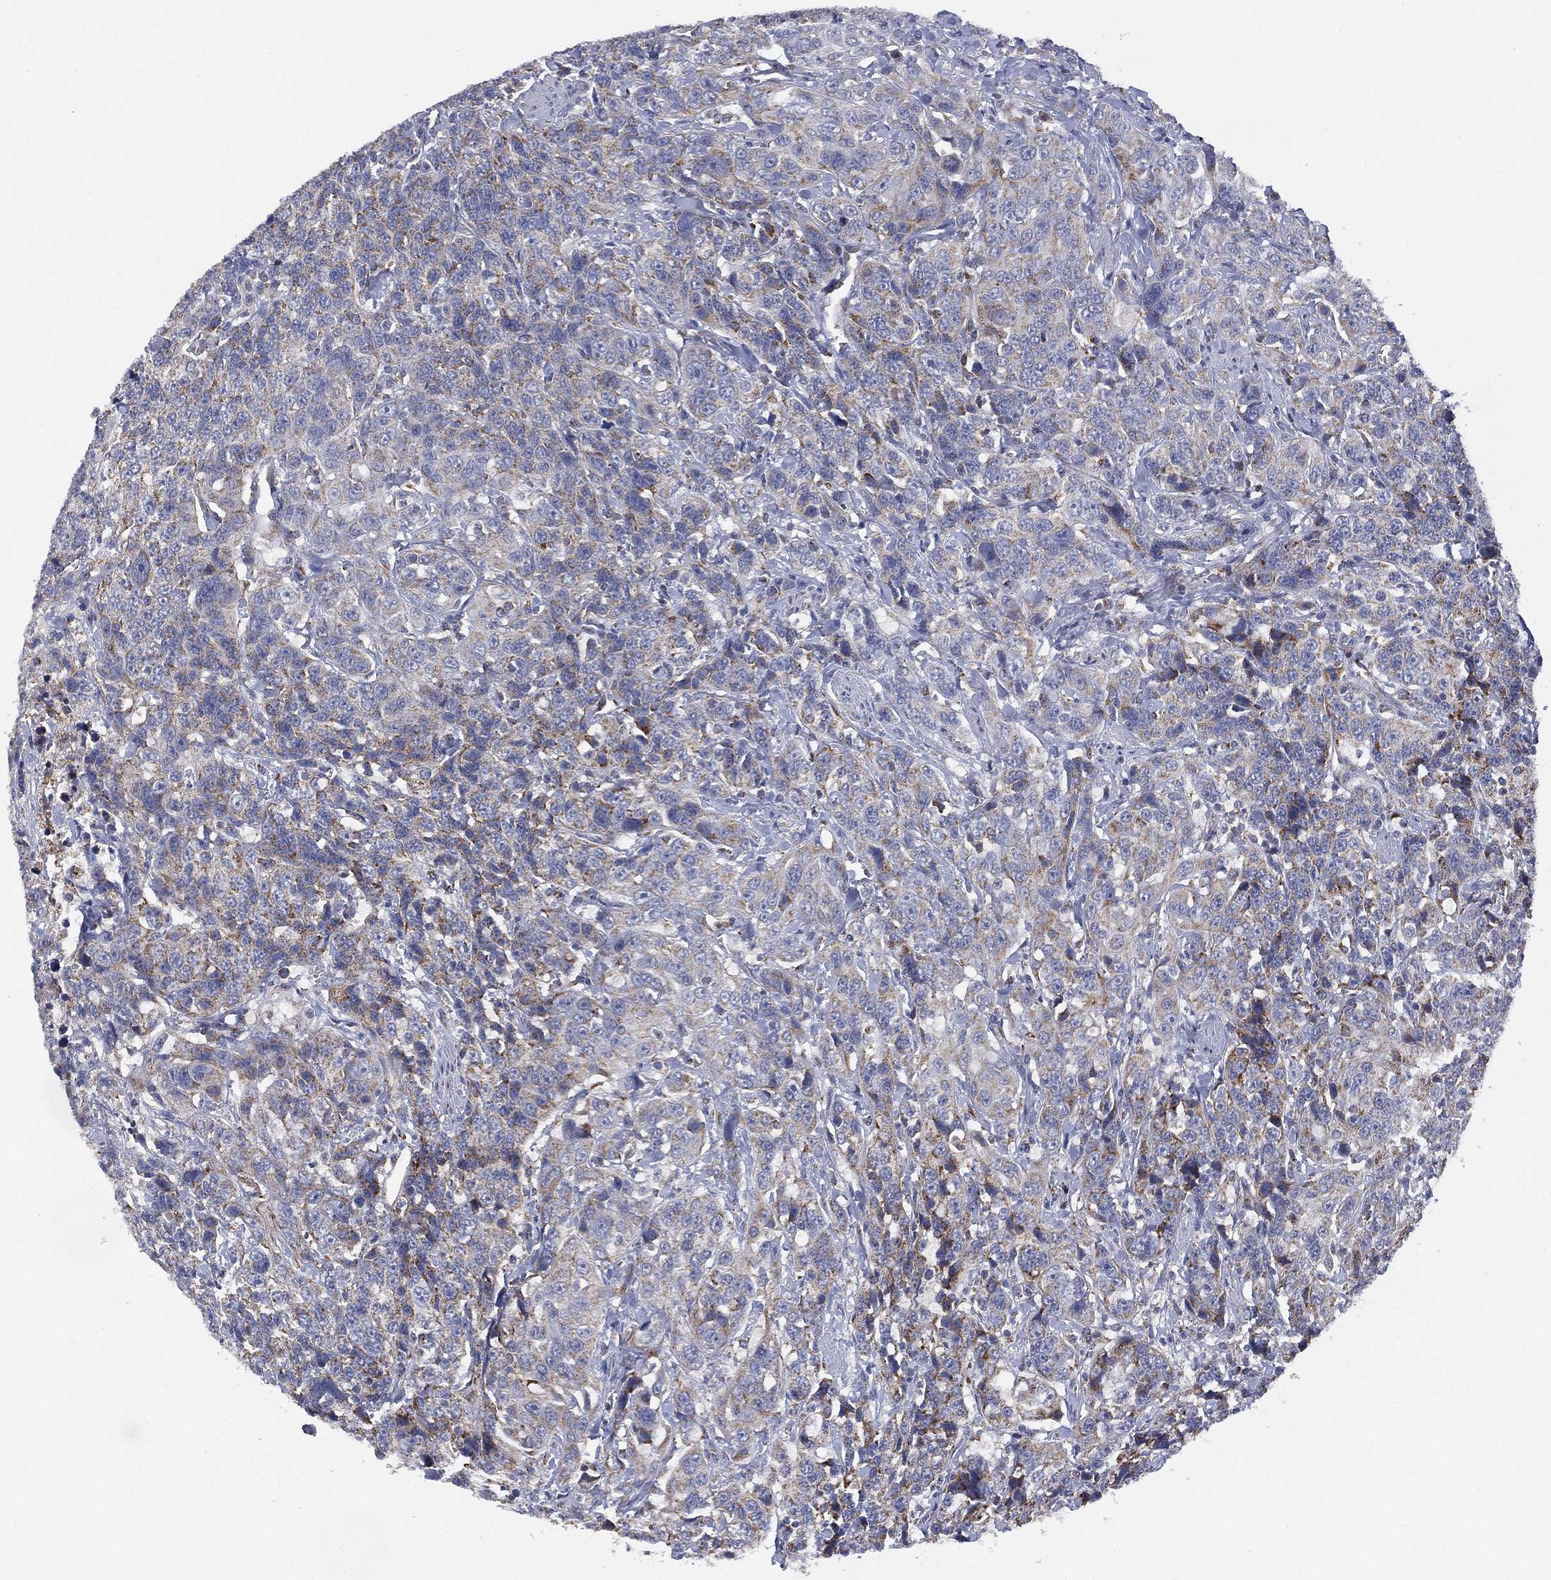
{"staining": {"intensity": "moderate", "quantity": "25%-75%", "location": "cytoplasmic/membranous"}, "tissue": "urothelial cancer", "cell_type": "Tumor cells", "image_type": "cancer", "snomed": [{"axis": "morphology", "description": "Urothelial carcinoma, NOS"}, {"axis": "morphology", "description": "Urothelial carcinoma, High grade"}, {"axis": "topography", "description": "Urinary bladder"}], "caption": "Immunohistochemistry (IHC) photomicrograph of neoplastic tissue: urothelial cancer stained using immunohistochemistry exhibits medium levels of moderate protein expression localized specifically in the cytoplasmic/membranous of tumor cells, appearing as a cytoplasmic/membranous brown color.", "gene": "PPP2R5A", "patient": {"sex": "female", "age": 73}}